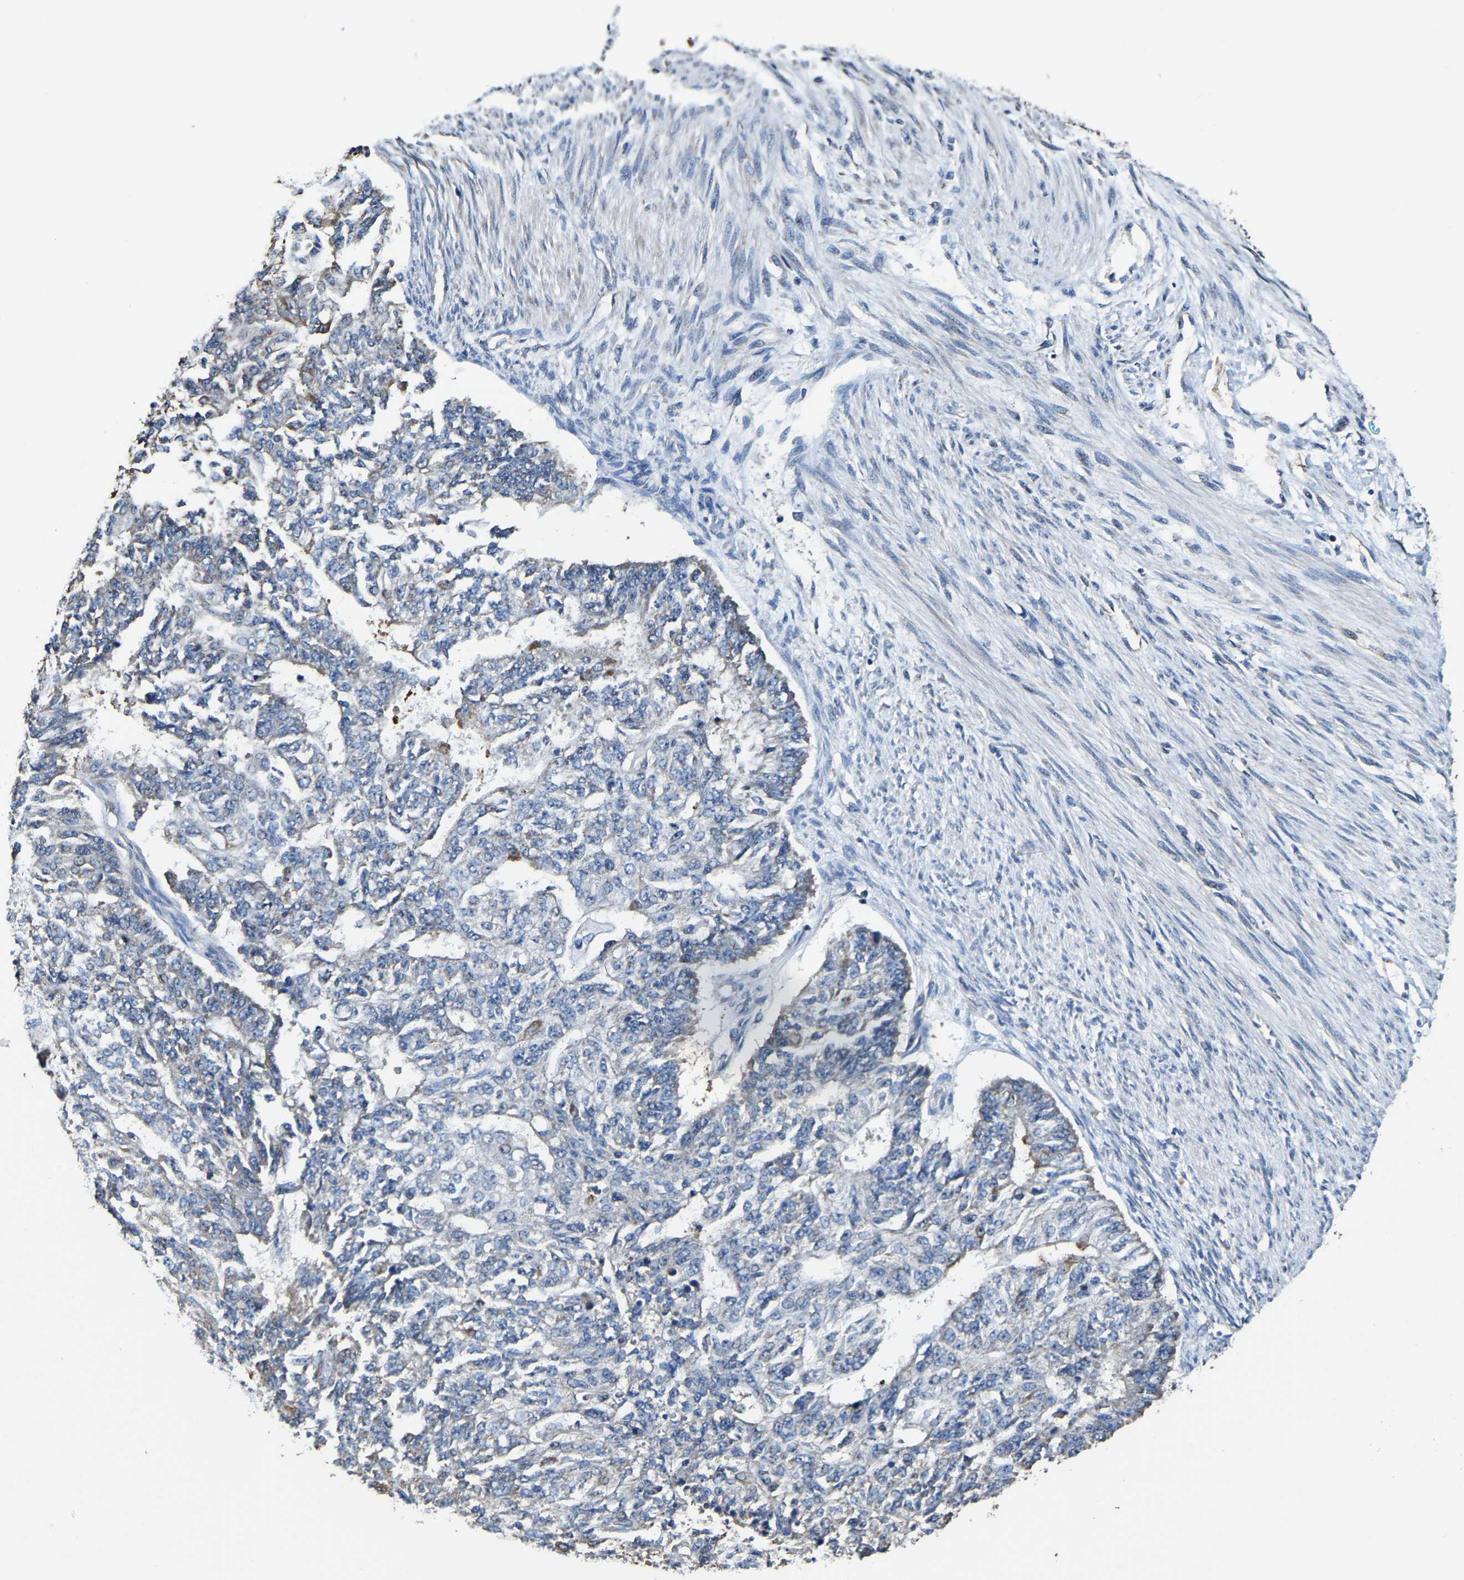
{"staining": {"intensity": "weak", "quantity": "<25%", "location": "cytoplasmic/membranous"}, "tissue": "endometrial cancer", "cell_type": "Tumor cells", "image_type": "cancer", "snomed": [{"axis": "morphology", "description": "Adenocarcinoma, NOS"}, {"axis": "topography", "description": "Endometrium"}], "caption": "Immunohistochemistry image of neoplastic tissue: human adenocarcinoma (endometrial) stained with DAB displays no significant protein staining in tumor cells.", "gene": "GFRA3", "patient": {"sex": "female", "age": 32}}